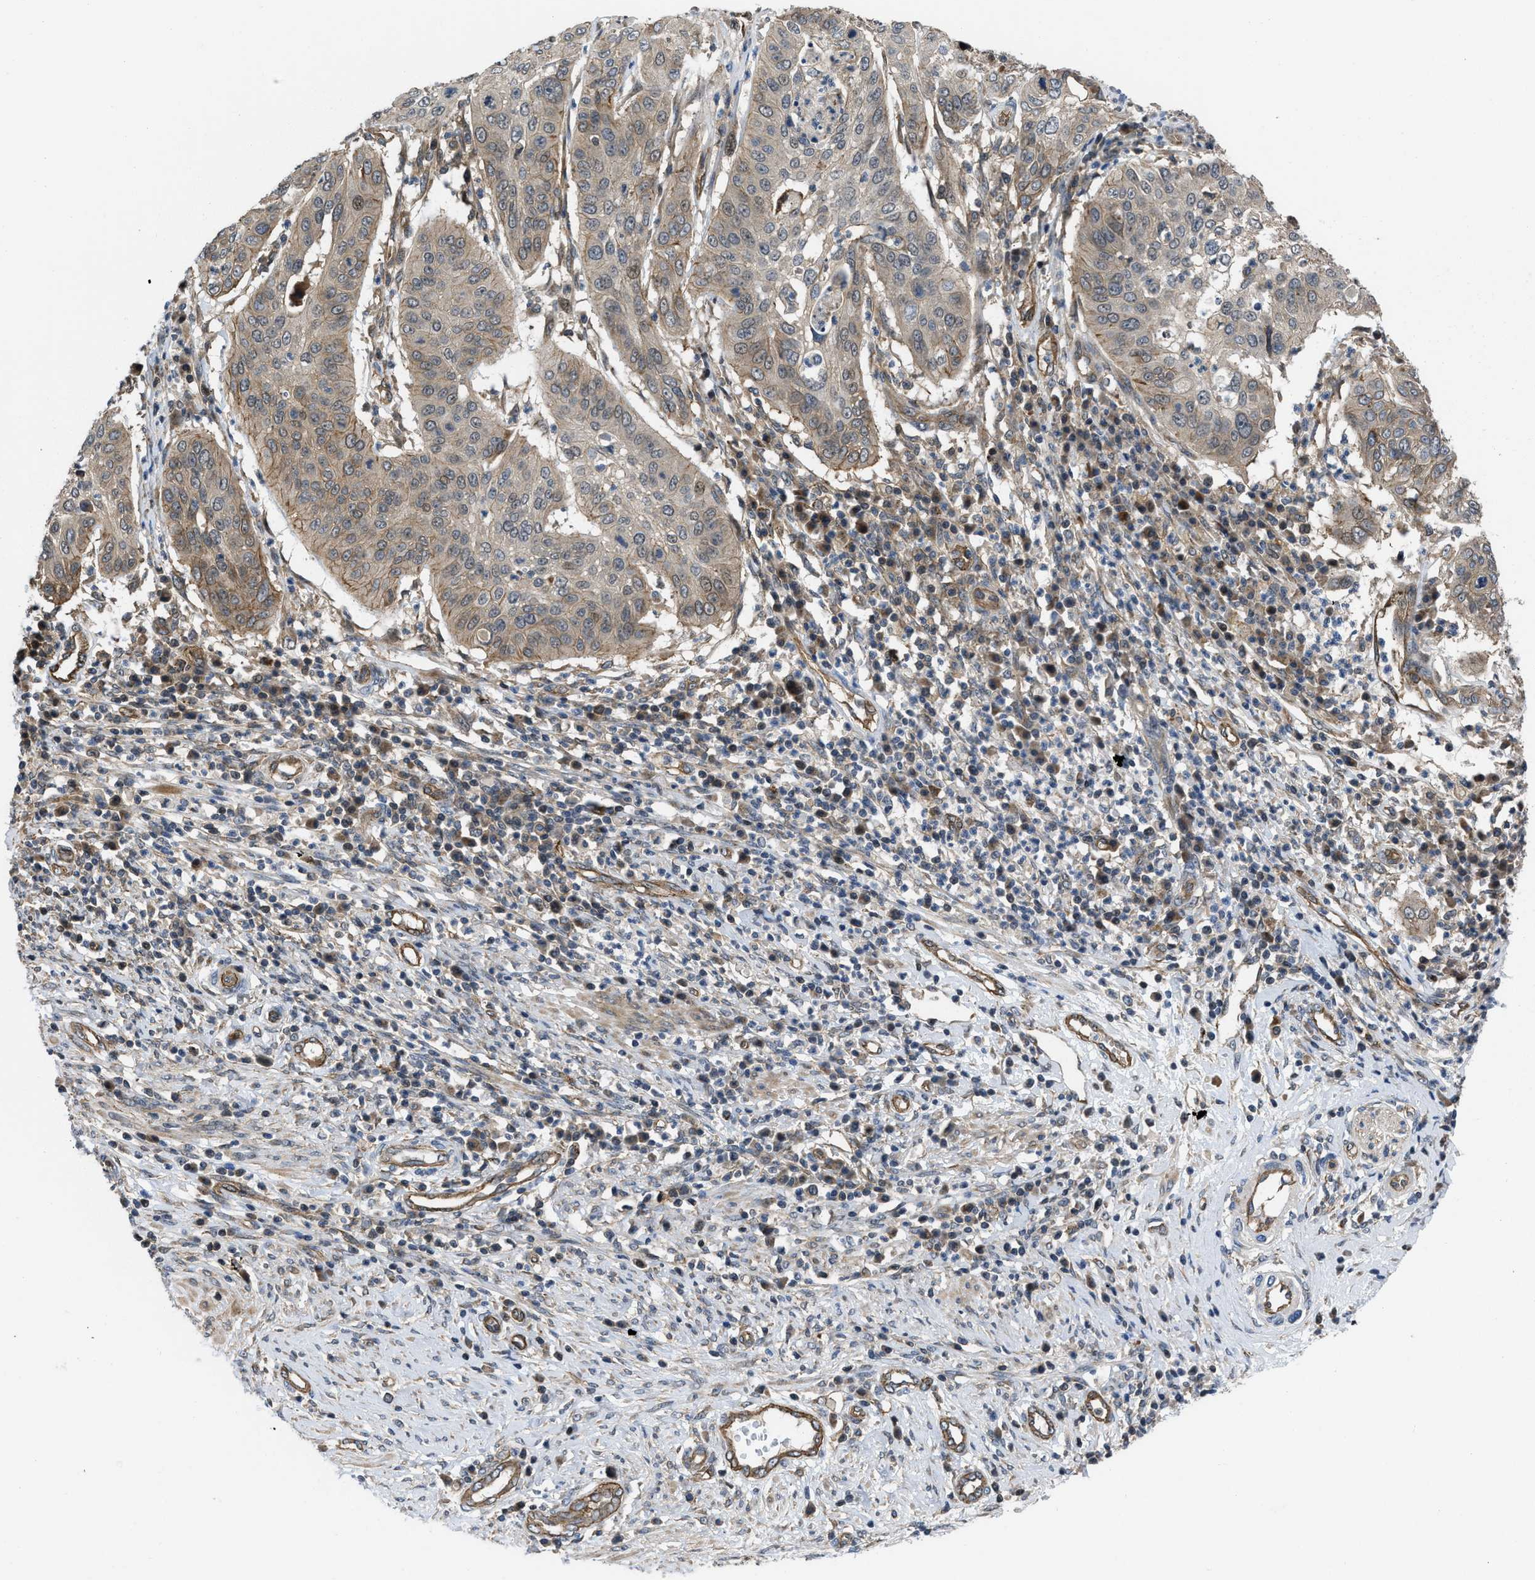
{"staining": {"intensity": "weak", "quantity": ">75%", "location": "cytoplasmic/membranous"}, "tissue": "cervical cancer", "cell_type": "Tumor cells", "image_type": "cancer", "snomed": [{"axis": "morphology", "description": "Normal tissue, NOS"}, {"axis": "morphology", "description": "Squamous cell carcinoma, NOS"}, {"axis": "topography", "description": "Cervix"}], "caption": "There is low levels of weak cytoplasmic/membranous expression in tumor cells of cervical squamous cell carcinoma, as demonstrated by immunohistochemical staining (brown color).", "gene": "GPATCH2L", "patient": {"sex": "female", "age": 39}}